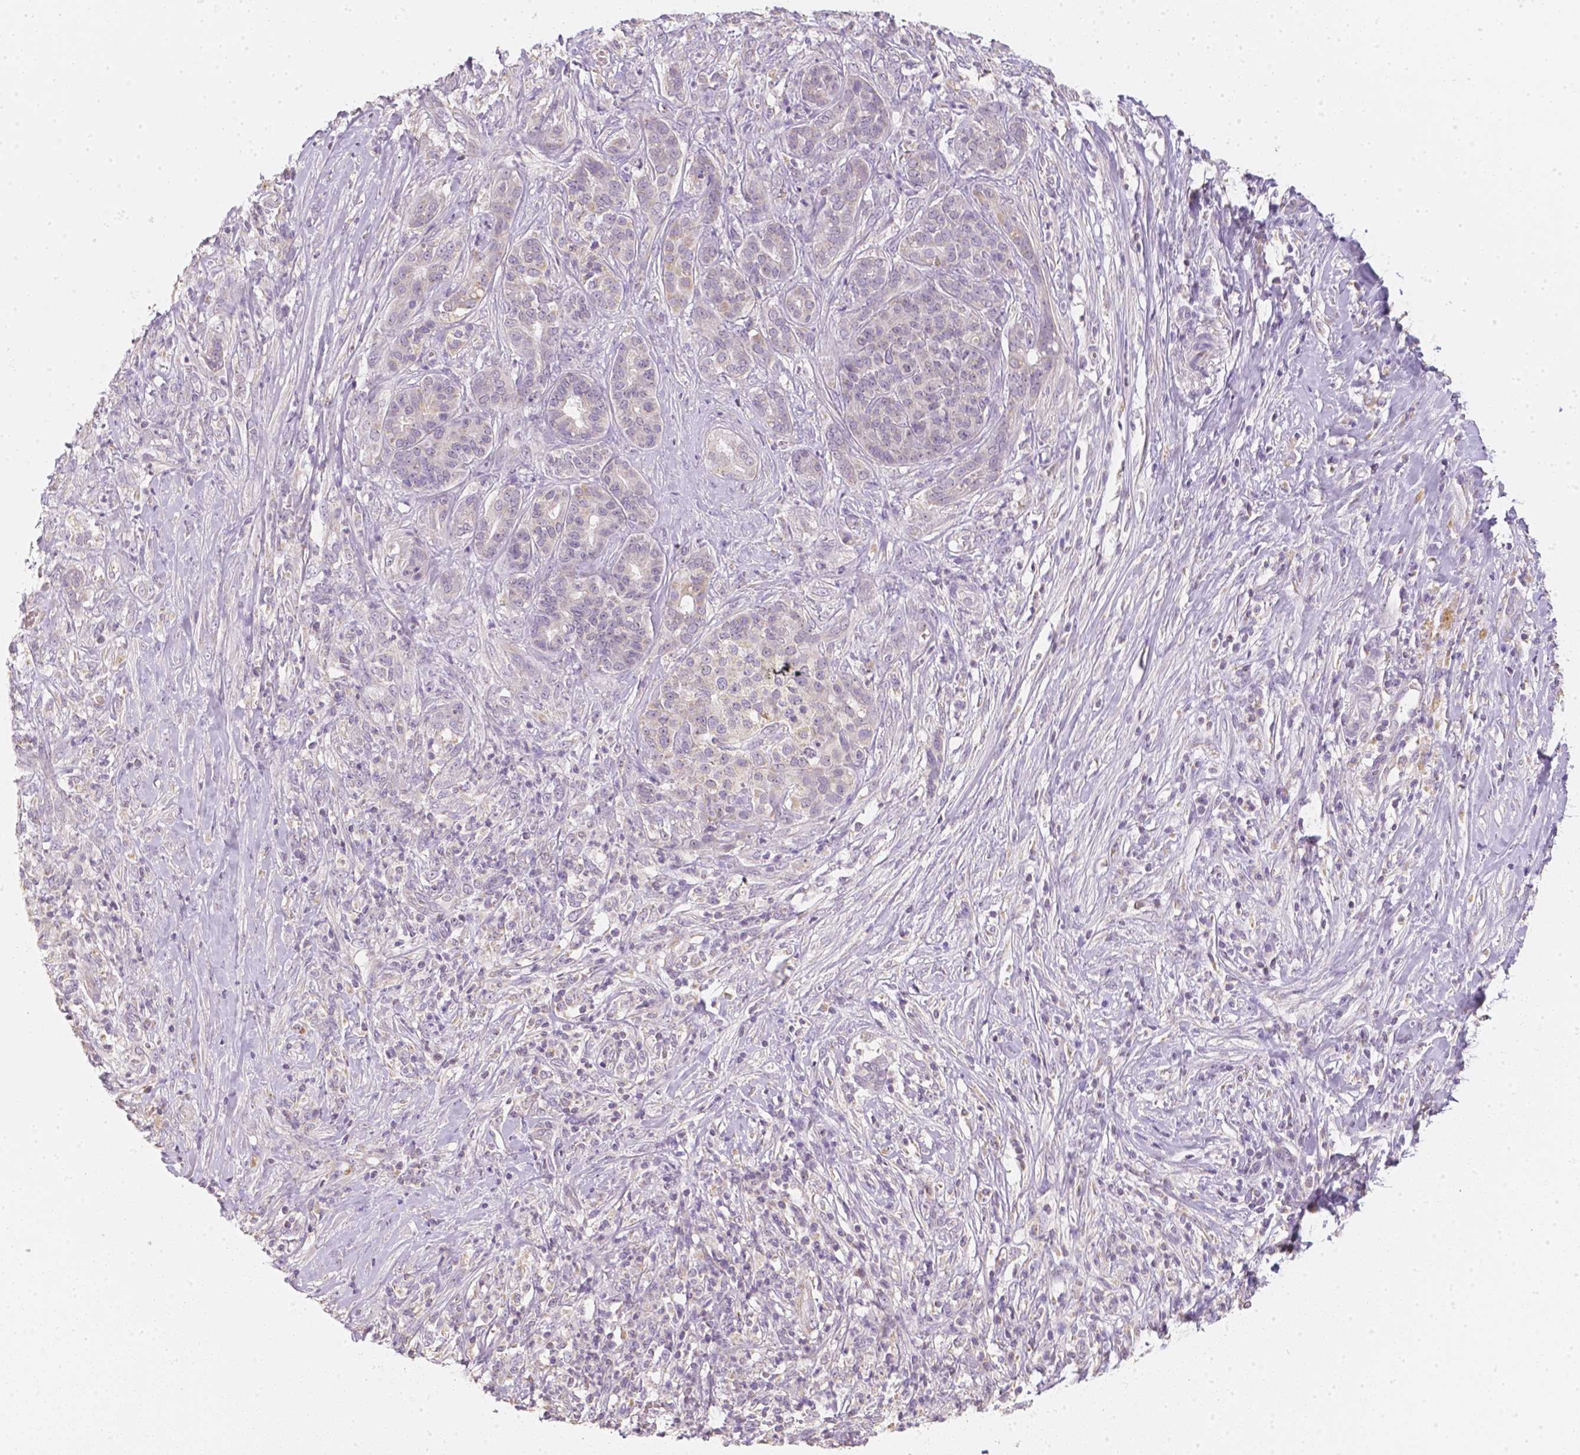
{"staining": {"intensity": "weak", "quantity": ">75%", "location": "cytoplasmic/membranous"}, "tissue": "pancreatic cancer", "cell_type": "Tumor cells", "image_type": "cancer", "snomed": [{"axis": "morphology", "description": "Normal tissue, NOS"}, {"axis": "morphology", "description": "Inflammation, NOS"}, {"axis": "morphology", "description": "Adenocarcinoma, NOS"}, {"axis": "topography", "description": "Pancreas"}], "caption": "Protein analysis of adenocarcinoma (pancreatic) tissue demonstrates weak cytoplasmic/membranous staining in about >75% of tumor cells.", "gene": "NVL", "patient": {"sex": "male", "age": 57}}